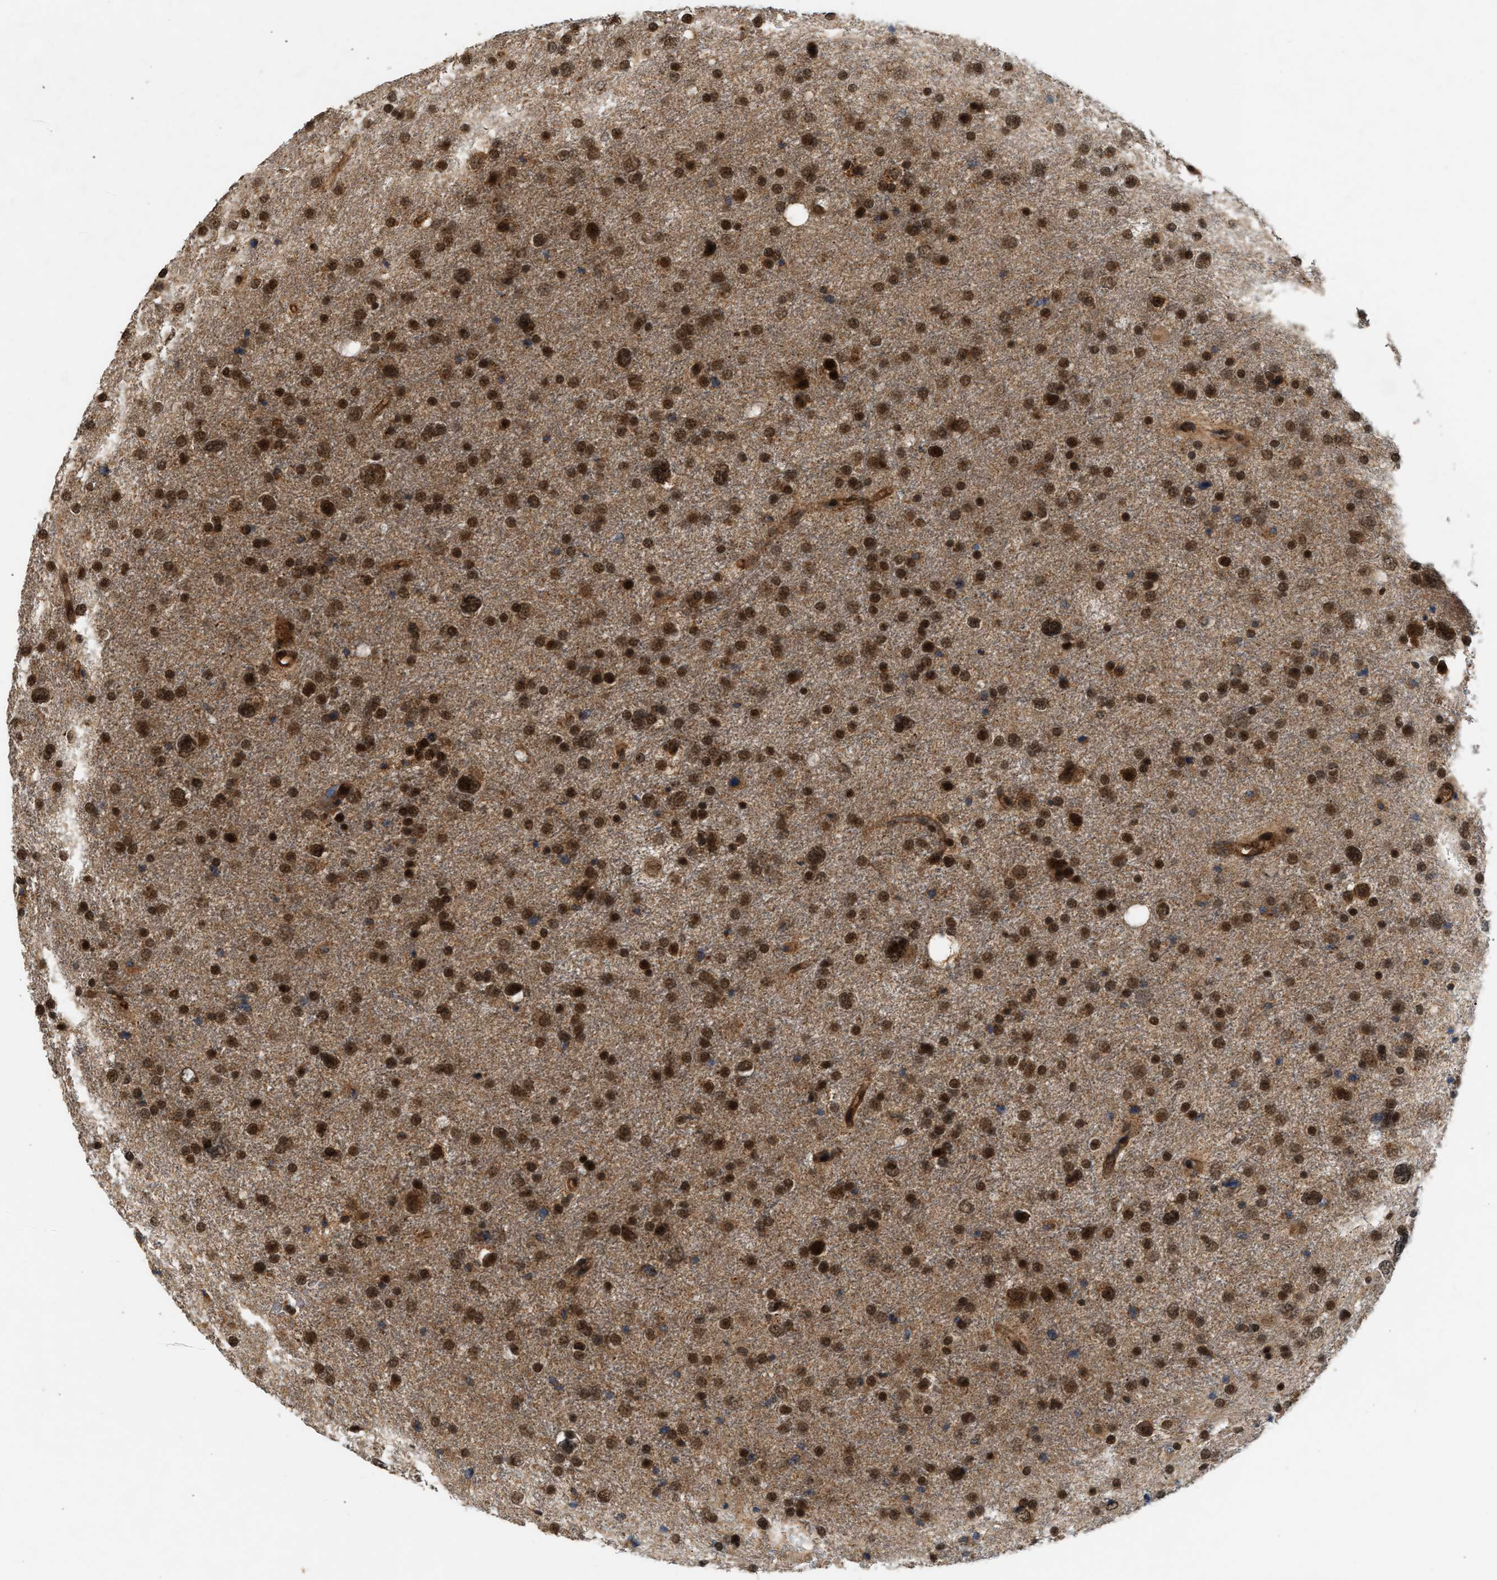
{"staining": {"intensity": "strong", "quantity": ">75%", "location": "nuclear"}, "tissue": "glioma", "cell_type": "Tumor cells", "image_type": "cancer", "snomed": [{"axis": "morphology", "description": "Glioma, malignant, Low grade"}, {"axis": "topography", "description": "Brain"}], "caption": "Malignant glioma (low-grade) was stained to show a protein in brown. There is high levels of strong nuclear positivity in about >75% of tumor cells.", "gene": "RUSC2", "patient": {"sex": "female", "age": 37}}